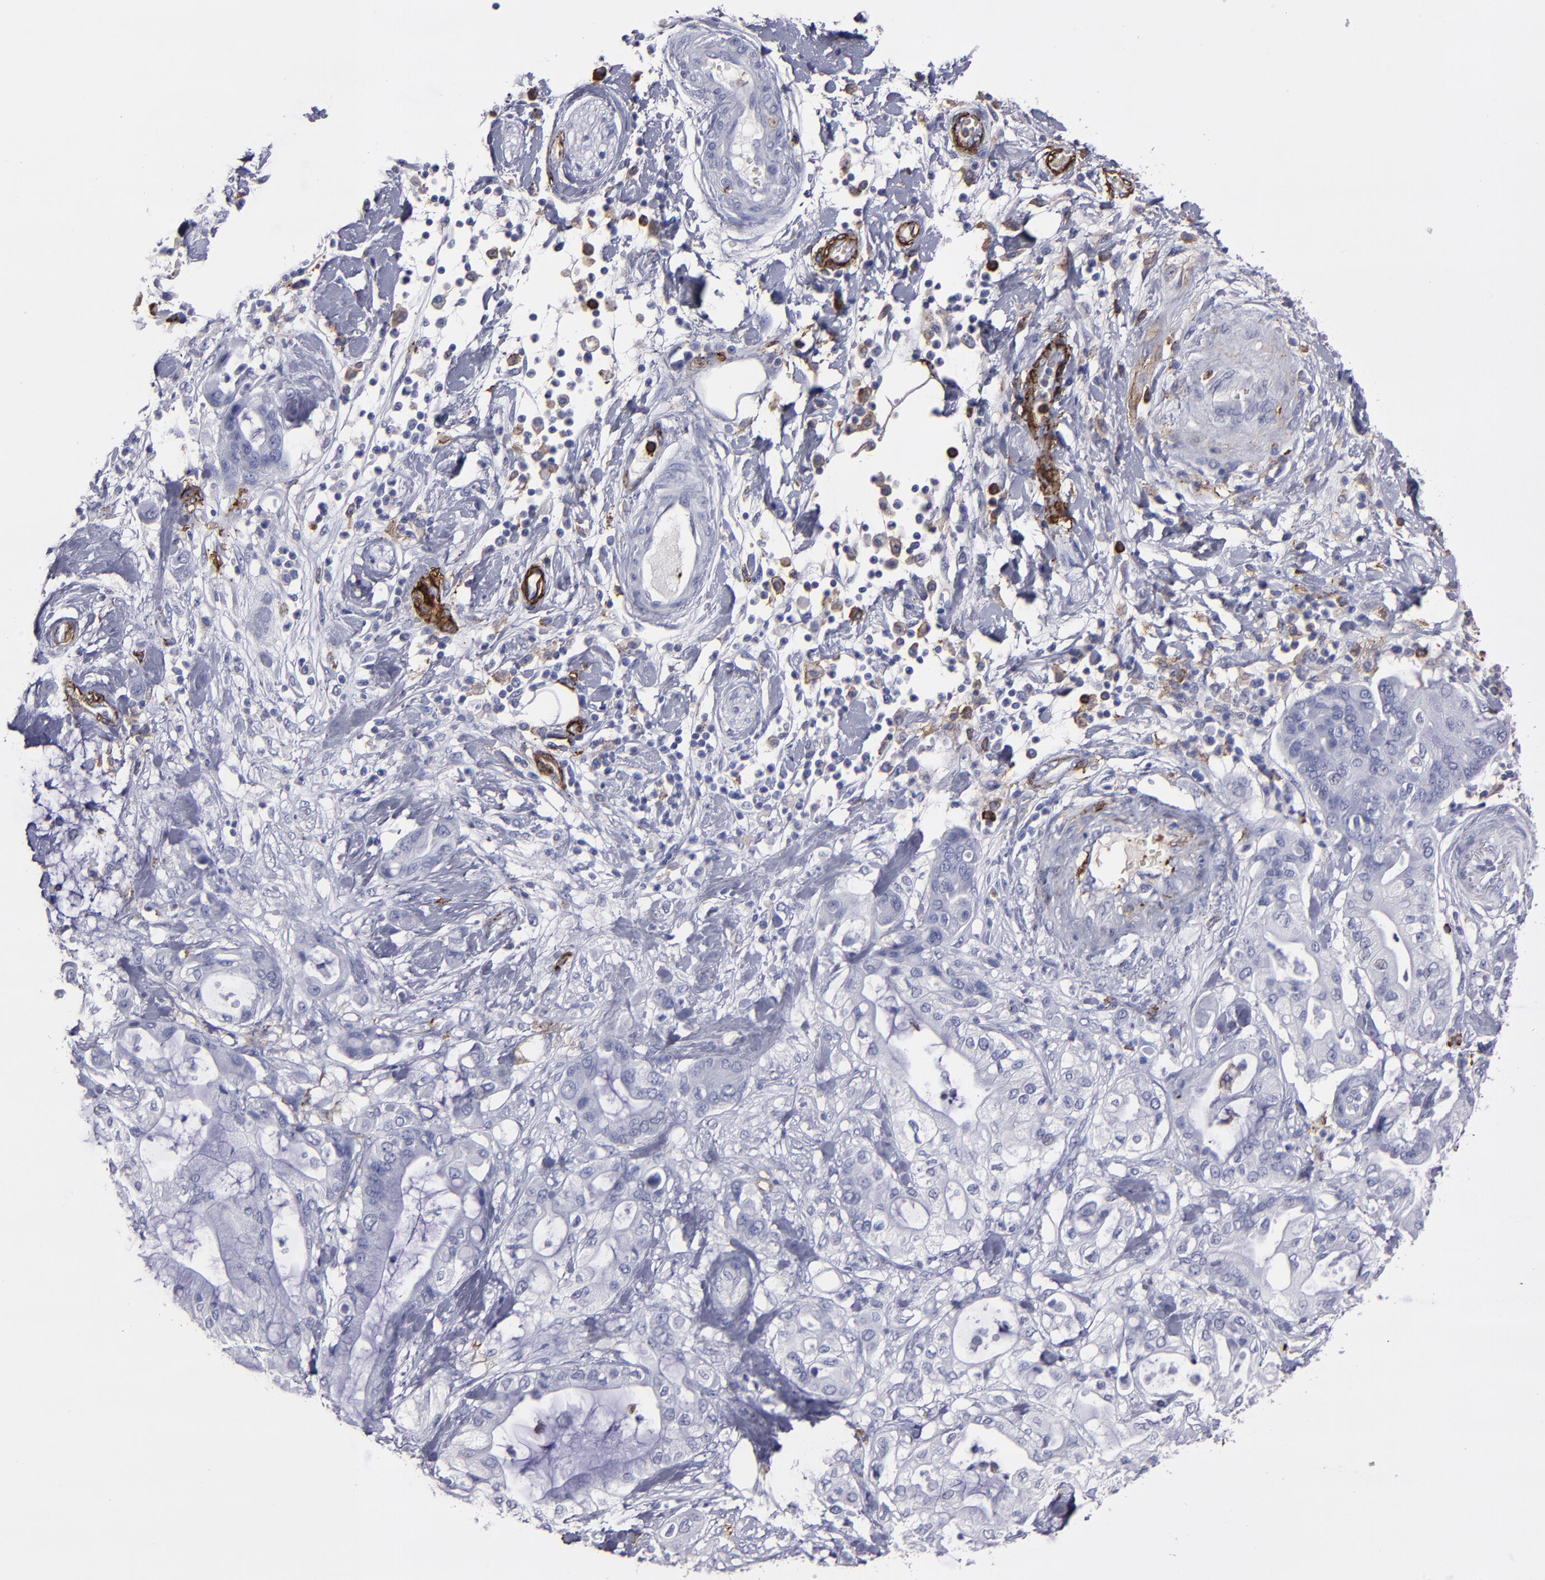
{"staining": {"intensity": "negative", "quantity": "none", "location": "none"}, "tissue": "pancreatic cancer", "cell_type": "Tumor cells", "image_type": "cancer", "snomed": [{"axis": "morphology", "description": "Adenocarcinoma, NOS"}, {"axis": "morphology", "description": "Adenocarcinoma, metastatic, NOS"}, {"axis": "topography", "description": "Lymph node"}, {"axis": "topography", "description": "Pancreas"}, {"axis": "topography", "description": "Duodenum"}], "caption": "Immunohistochemical staining of human pancreatic cancer (adenocarcinoma) shows no significant positivity in tumor cells.", "gene": "CD36", "patient": {"sex": "female", "age": 64}}